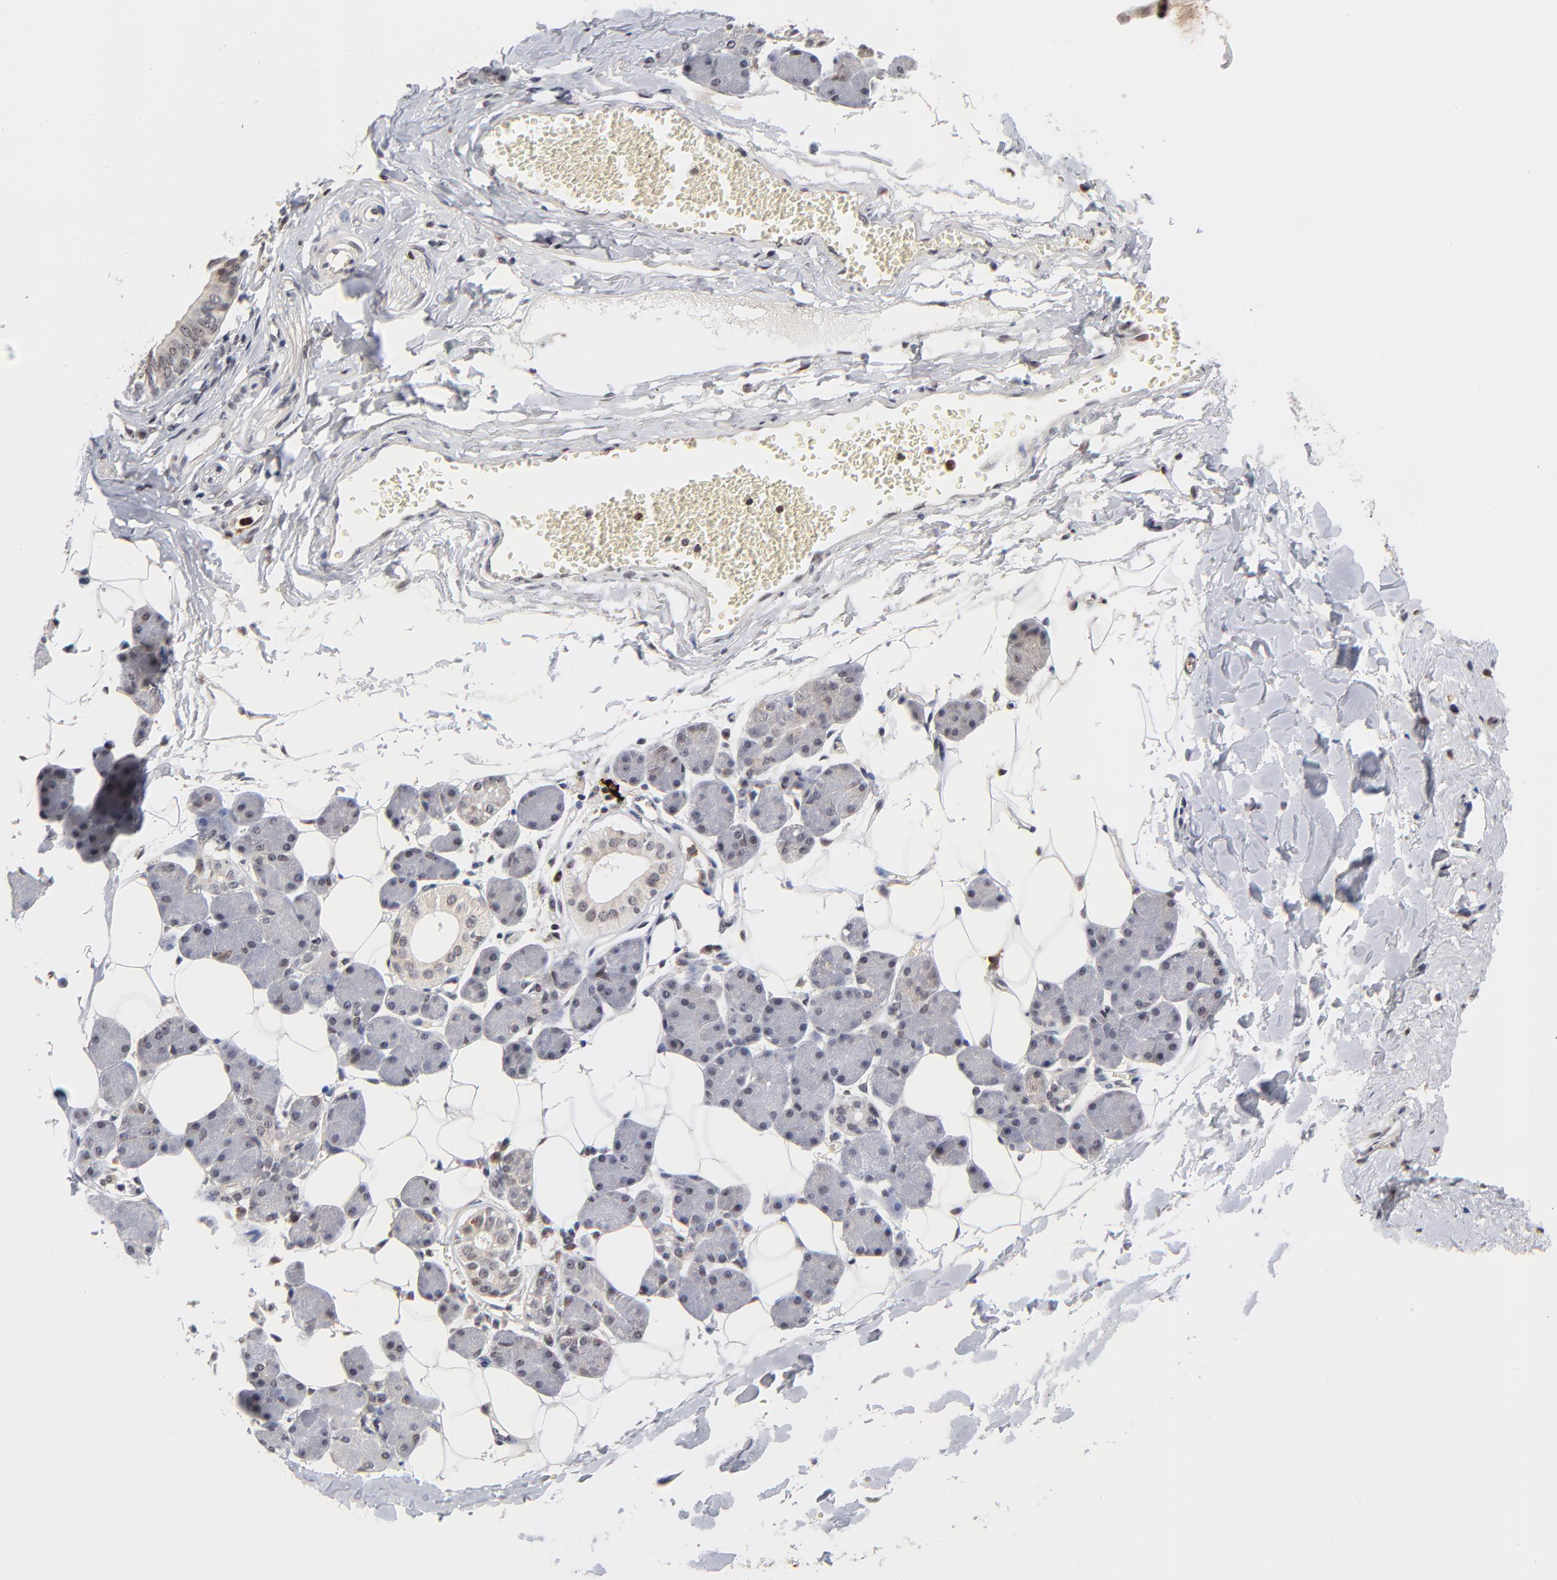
{"staining": {"intensity": "negative", "quantity": "none", "location": "none"}, "tissue": "salivary gland", "cell_type": "Glandular cells", "image_type": "normal", "snomed": [{"axis": "morphology", "description": "Normal tissue, NOS"}, {"axis": "morphology", "description": "Adenoma, NOS"}, {"axis": "topography", "description": "Salivary gland"}], "caption": "IHC photomicrograph of unremarkable salivary gland: salivary gland stained with DAB (3,3'-diaminobenzidine) exhibits no significant protein expression in glandular cells.", "gene": "ZNF419", "patient": {"sex": "female", "age": 32}}